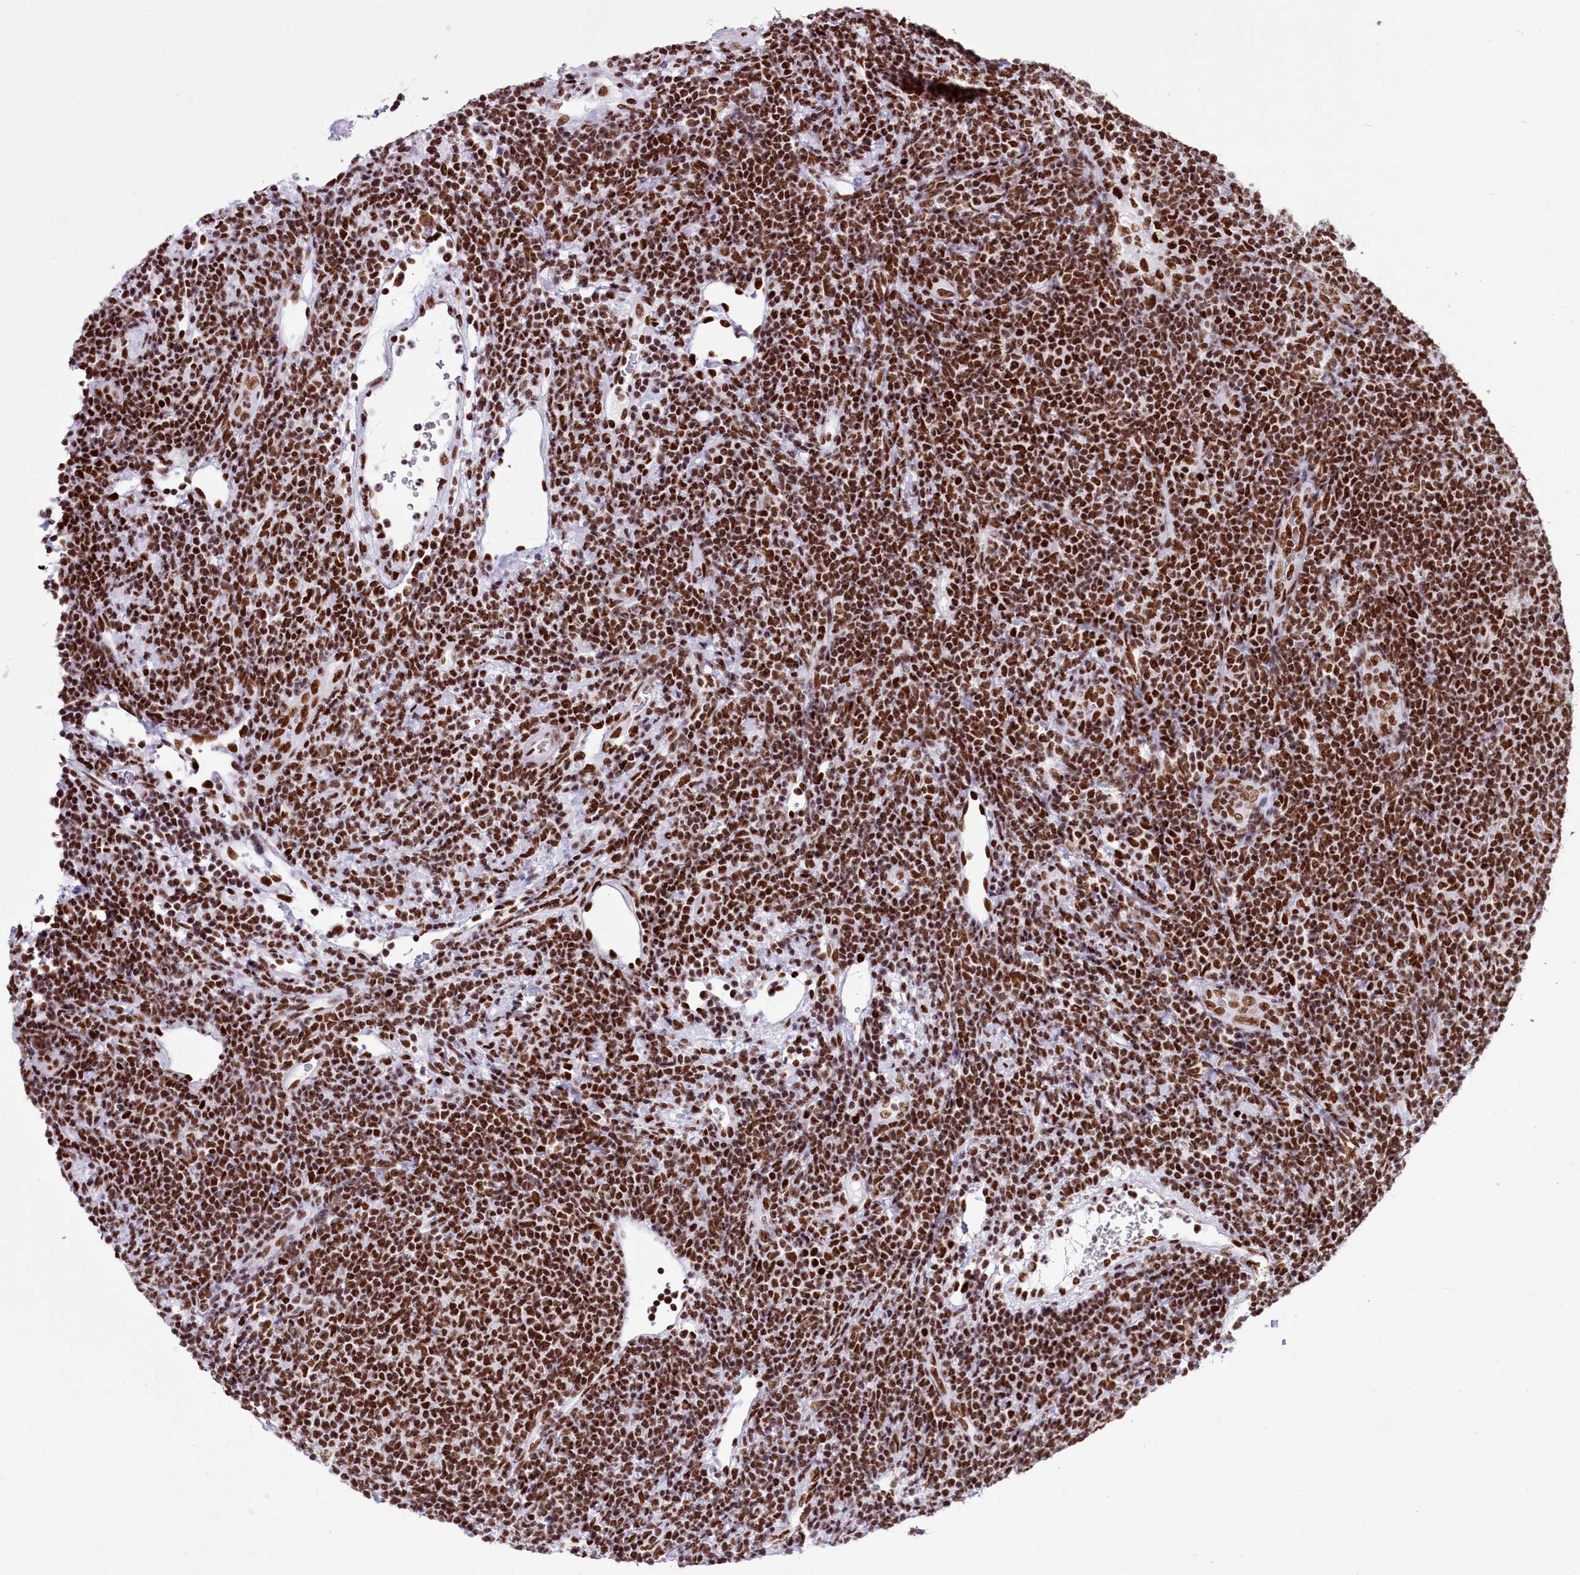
{"staining": {"intensity": "moderate", "quantity": ">75%", "location": "nuclear"}, "tissue": "lymphoma", "cell_type": "Tumor cells", "image_type": "cancer", "snomed": [{"axis": "morphology", "description": "Malignant lymphoma, non-Hodgkin's type, Low grade"}, {"axis": "topography", "description": "Lymph node"}], "caption": "The micrograph displays a brown stain indicating the presence of a protein in the nuclear of tumor cells in lymphoma. Immunohistochemistry stains the protein in brown and the nuclei are stained blue.", "gene": "RALY", "patient": {"sex": "male", "age": 66}}